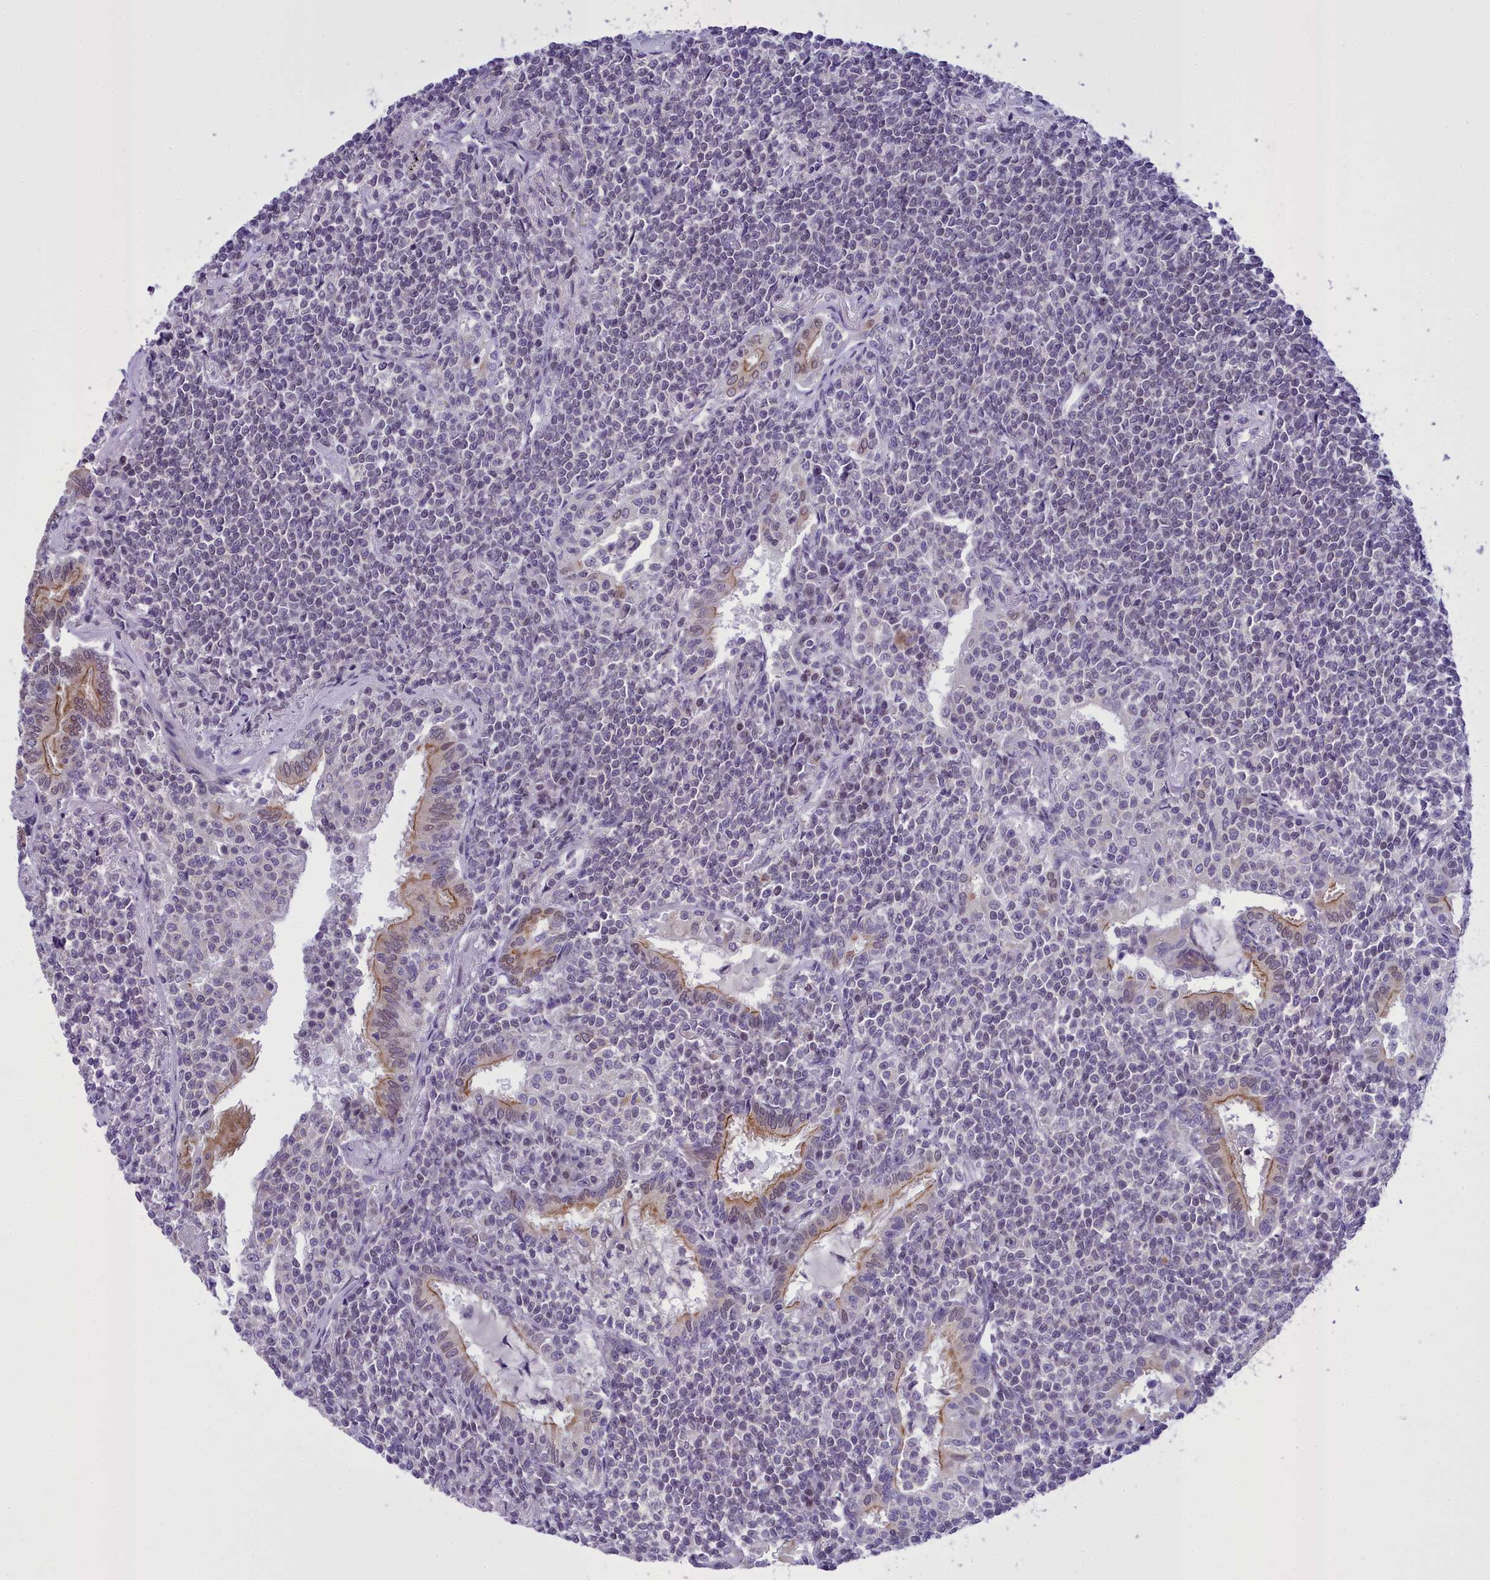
{"staining": {"intensity": "negative", "quantity": "none", "location": "none"}, "tissue": "lymphoma", "cell_type": "Tumor cells", "image_type": "cancer", "snomed": [{"axis": "morphology", "description": "Malignant lymphoma, non-Hodgkin's type, Low grade"}, {"axis": "topography", "description": "Lung"}], "caption": "This photomicrograph is of lymphoma stained with immunohistochemistry to label a protein in brown with the nuclei are counter-stained blue. There is no expression in tumor cells.", "gene": "B9D2", "patient": {"sex": "female", "age": 71}}